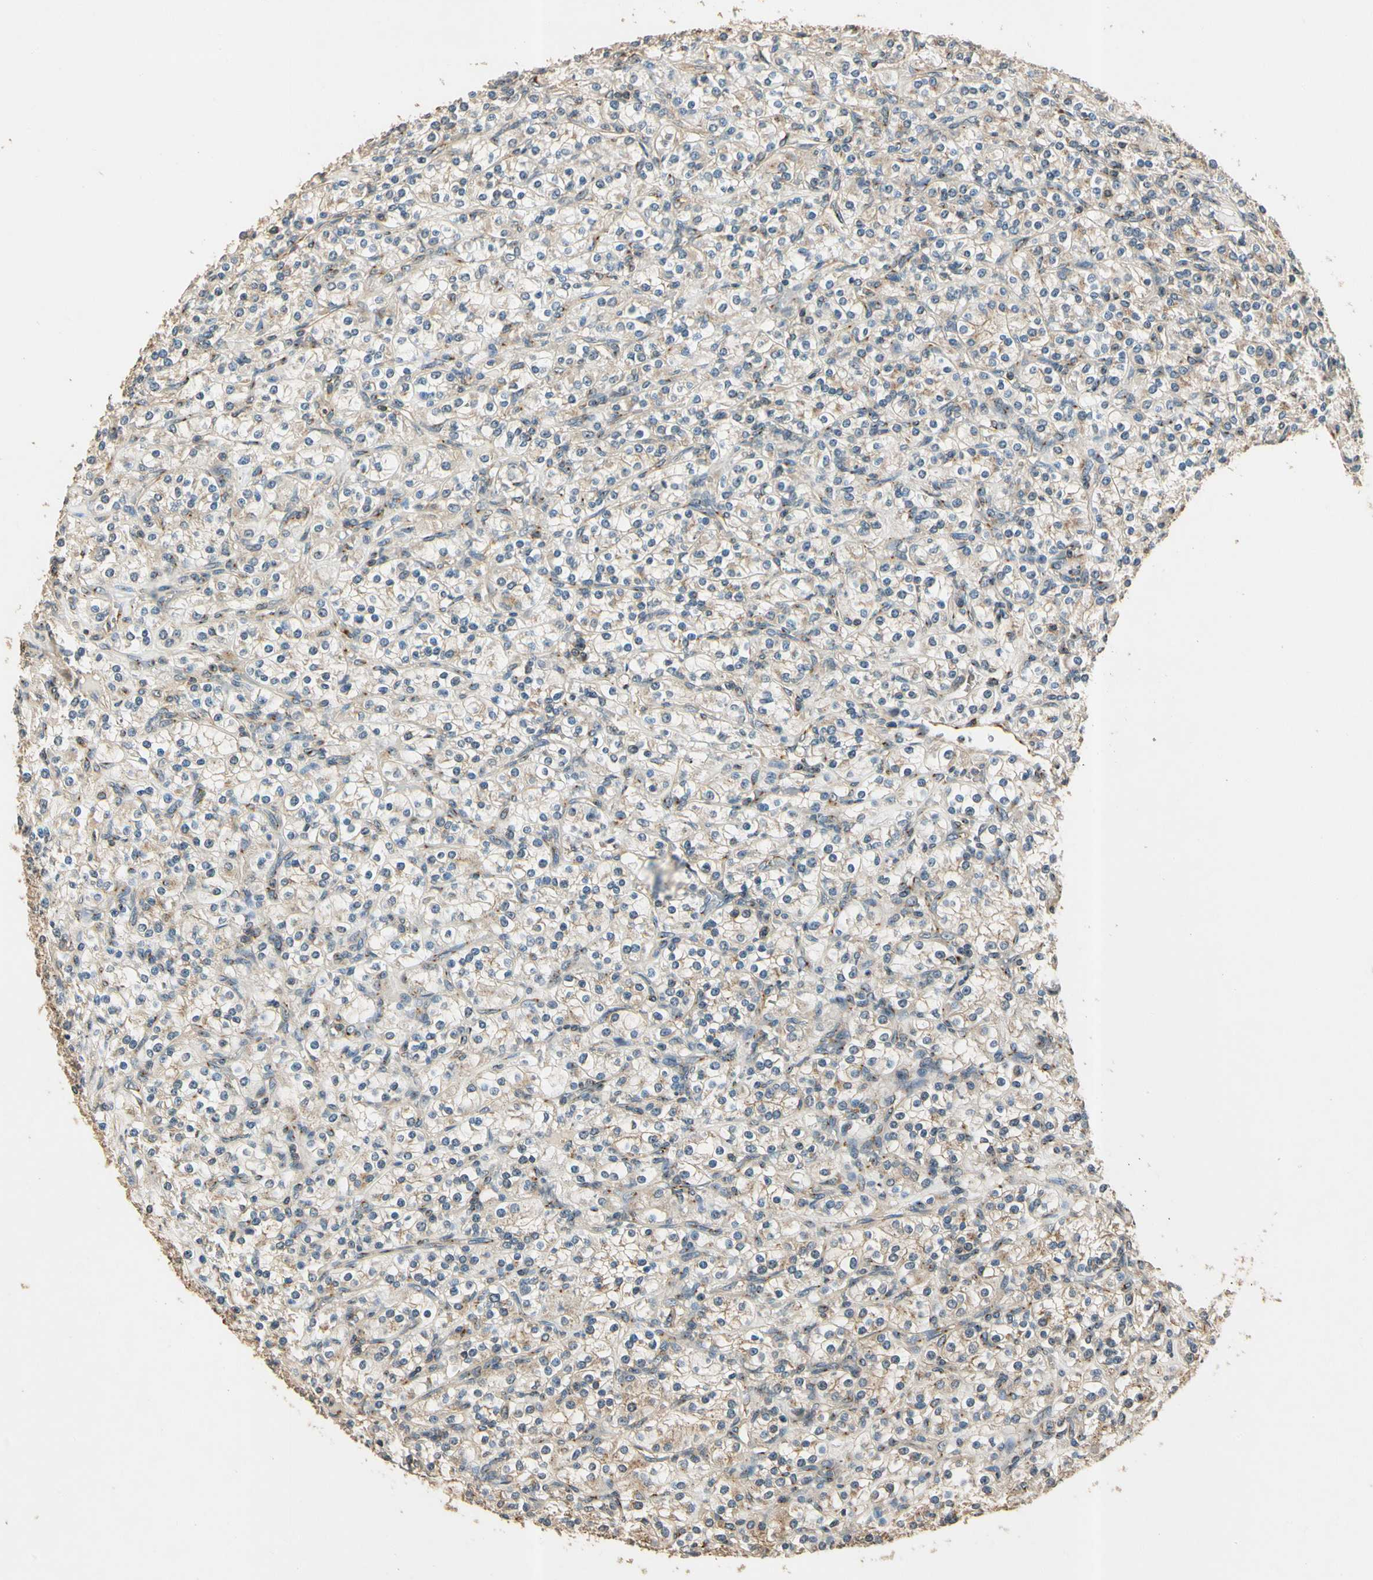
{"staining": {"intensity": "weak", "quantity": "<25%", "location": "cytoplasmic/membranous"}, "tissue": "renal cancer", "cell_type": "Tumor cells", "image_type": "cancer", "snomed": [{"axis": "morphology", "description": "Adenocarcinoma, NOS"}, {"axis": "topography", "description": "Kidney"}], "caption": "The histopathology image shows no significant positivity in tumor cells of renal cancer.", "gene": "AKAP9", "patient": {"sex": "male", "age": 77}}